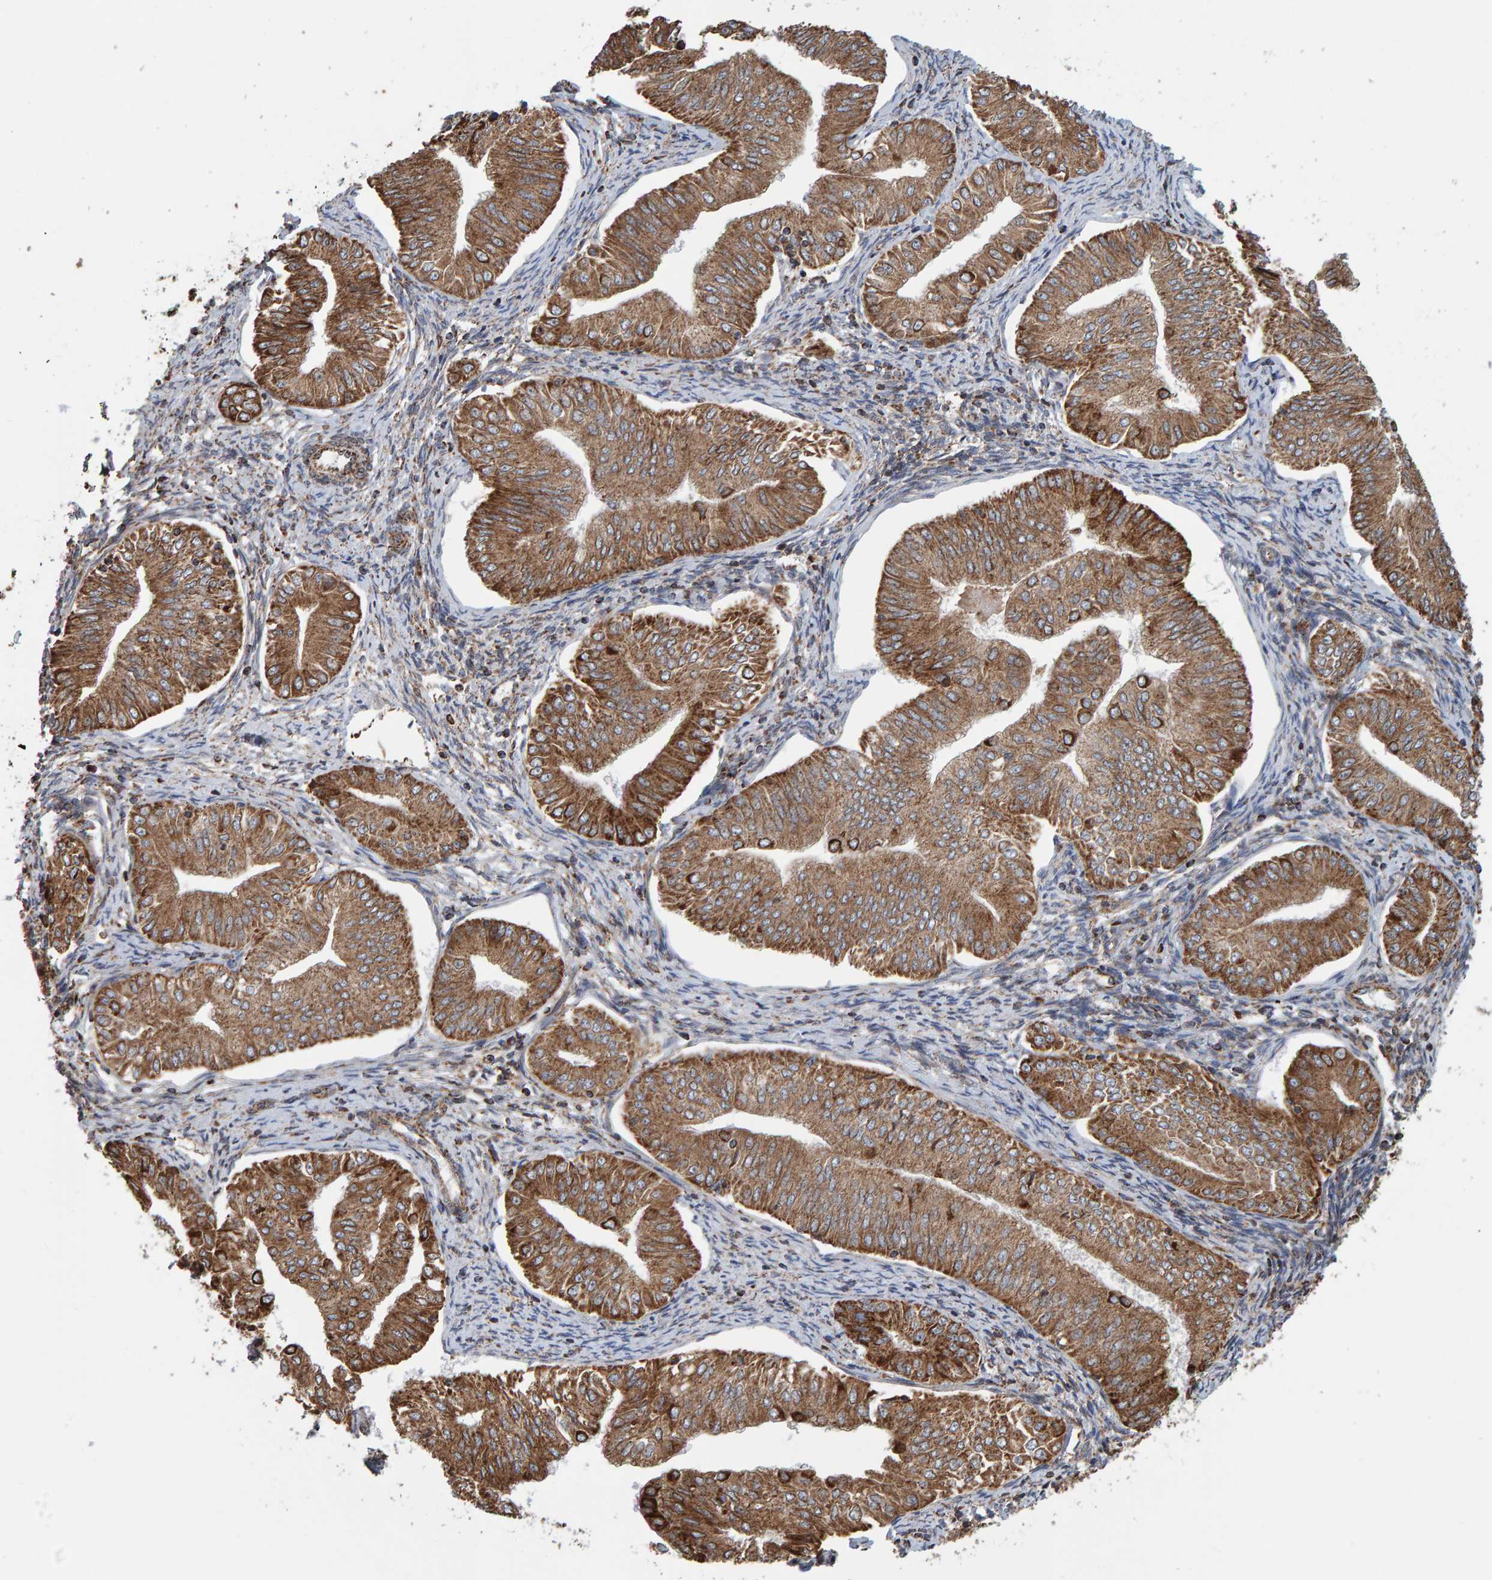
{"staining": {"intensity": "moderate", "quantity": ">75%", "location": "cytoplasmic/membranous"}, "tissue": "endometrial cancer", "cell_type": "Tumor cells", "image_type": "cancer", "snomed": [{"axis": "morphology", "description": "Normal tissue, NOS"}, {"axis": "morphology", "description": "Adenocarcinoma, NOS"}, {"axis": "topography", "description": "Endometrium"}], "caption": "Immunohistochemistry photomicrograph of endometrial cancer stained for a protein (brown), which exhibits medium levels of moderate cytoplasmic/membranous positivity in about >75% of tumor cells.", "gene": "MRPL45", "patient": {"sex": "female", "age": 53}}